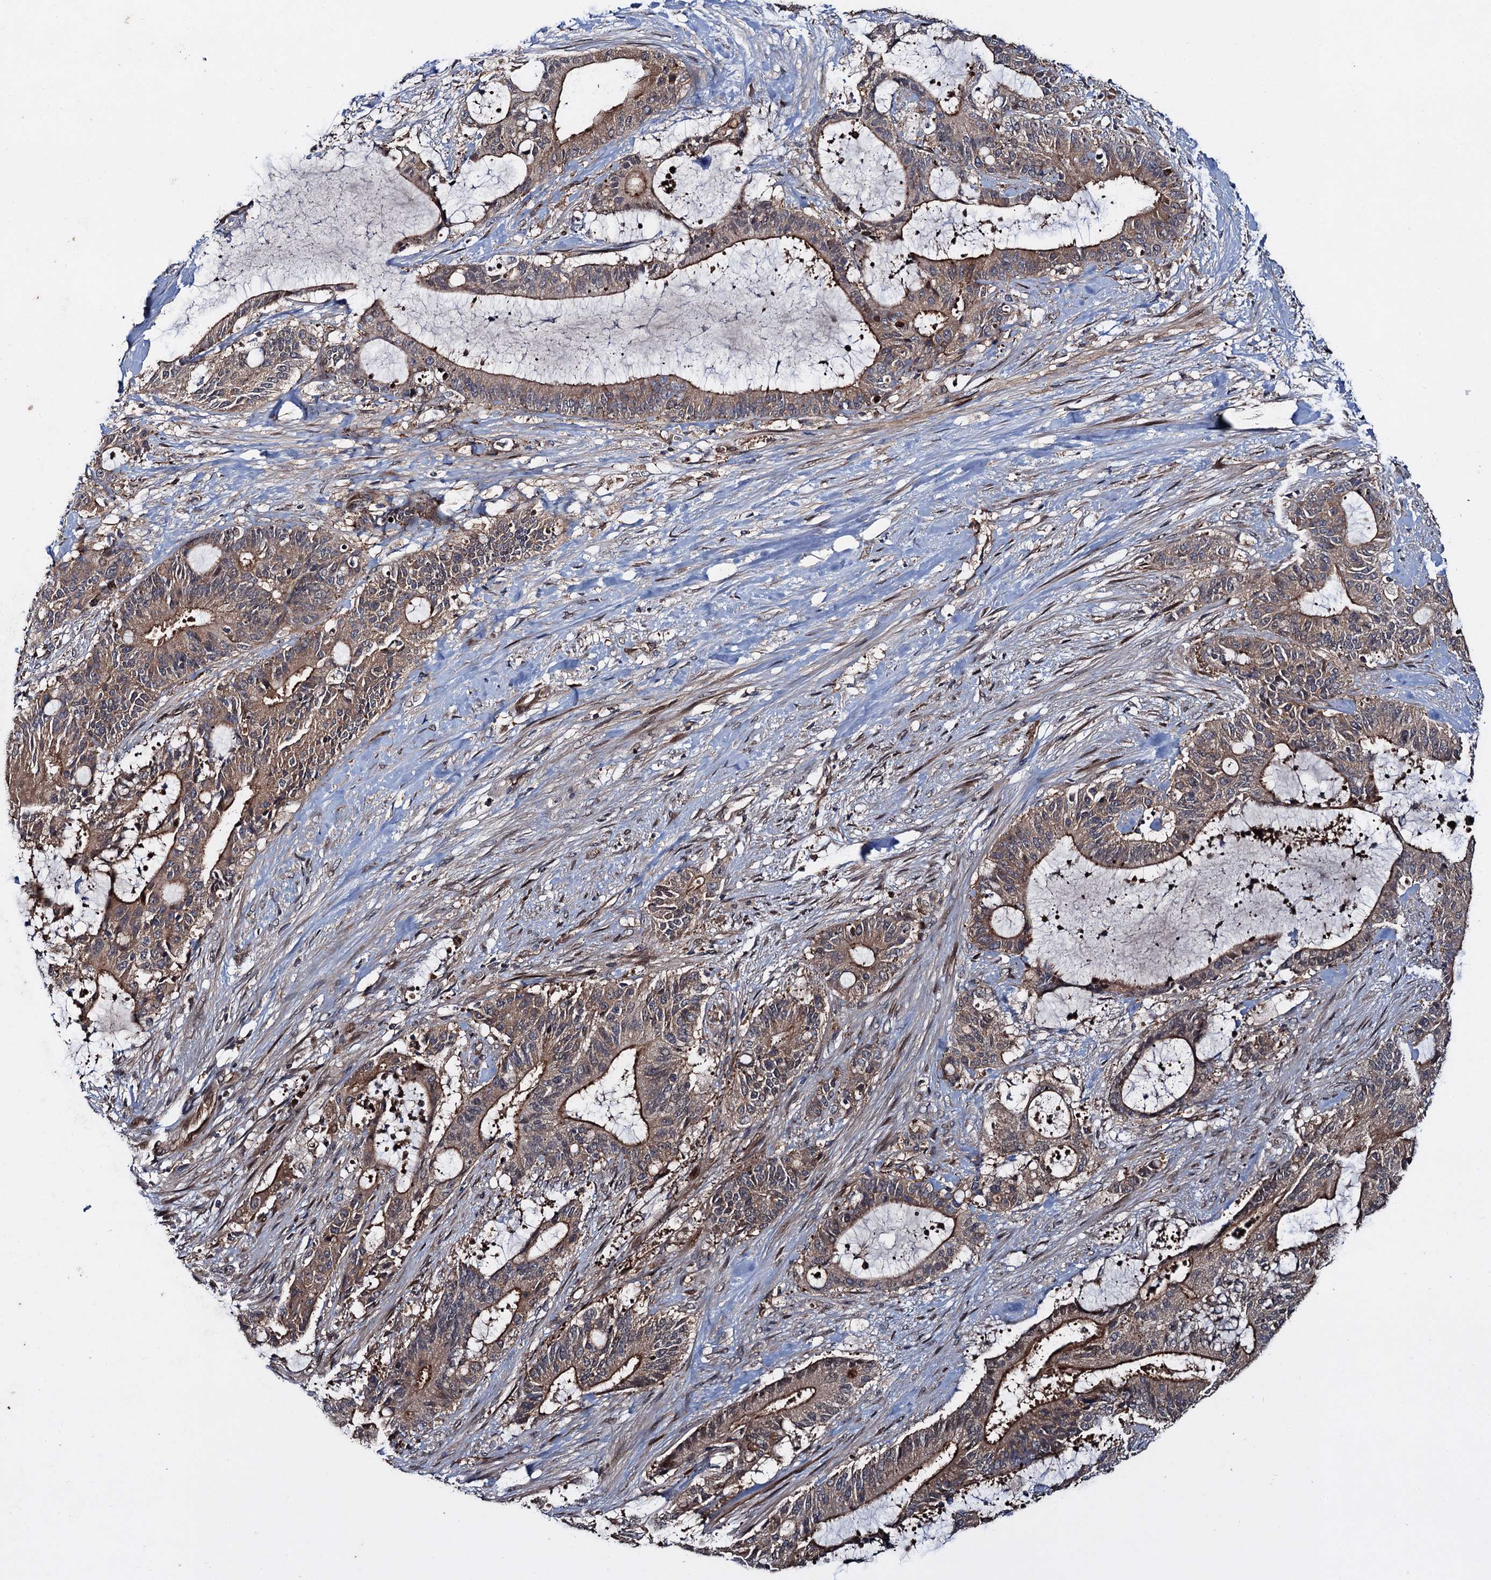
{"staining": {"intensity": "moderate", "quantity": ">75%", "location": "cytoplasmic/membranous"}, "tissue": "liver cancer", "cell_type": "Tumor cells", "image_type": "cancer", "snomed": [{"axis": "morphology", "description": "Normal tissue, NOS"}, {"axis": "morphology", "description": "Cholangiocarcinoma"}, {"axis": "topography", "description": "Liver"}, {"axis": "topography", "description": "Peripheral nerve tissue"}], "caption": "Liver cancer (cholangiocarcinoma) stained for a protein displays moderate cytoplasmic/membranous positivity in tumor cells.", "gene": "RHOBTB1", "patient": {"sex": "female", "age": 73}}